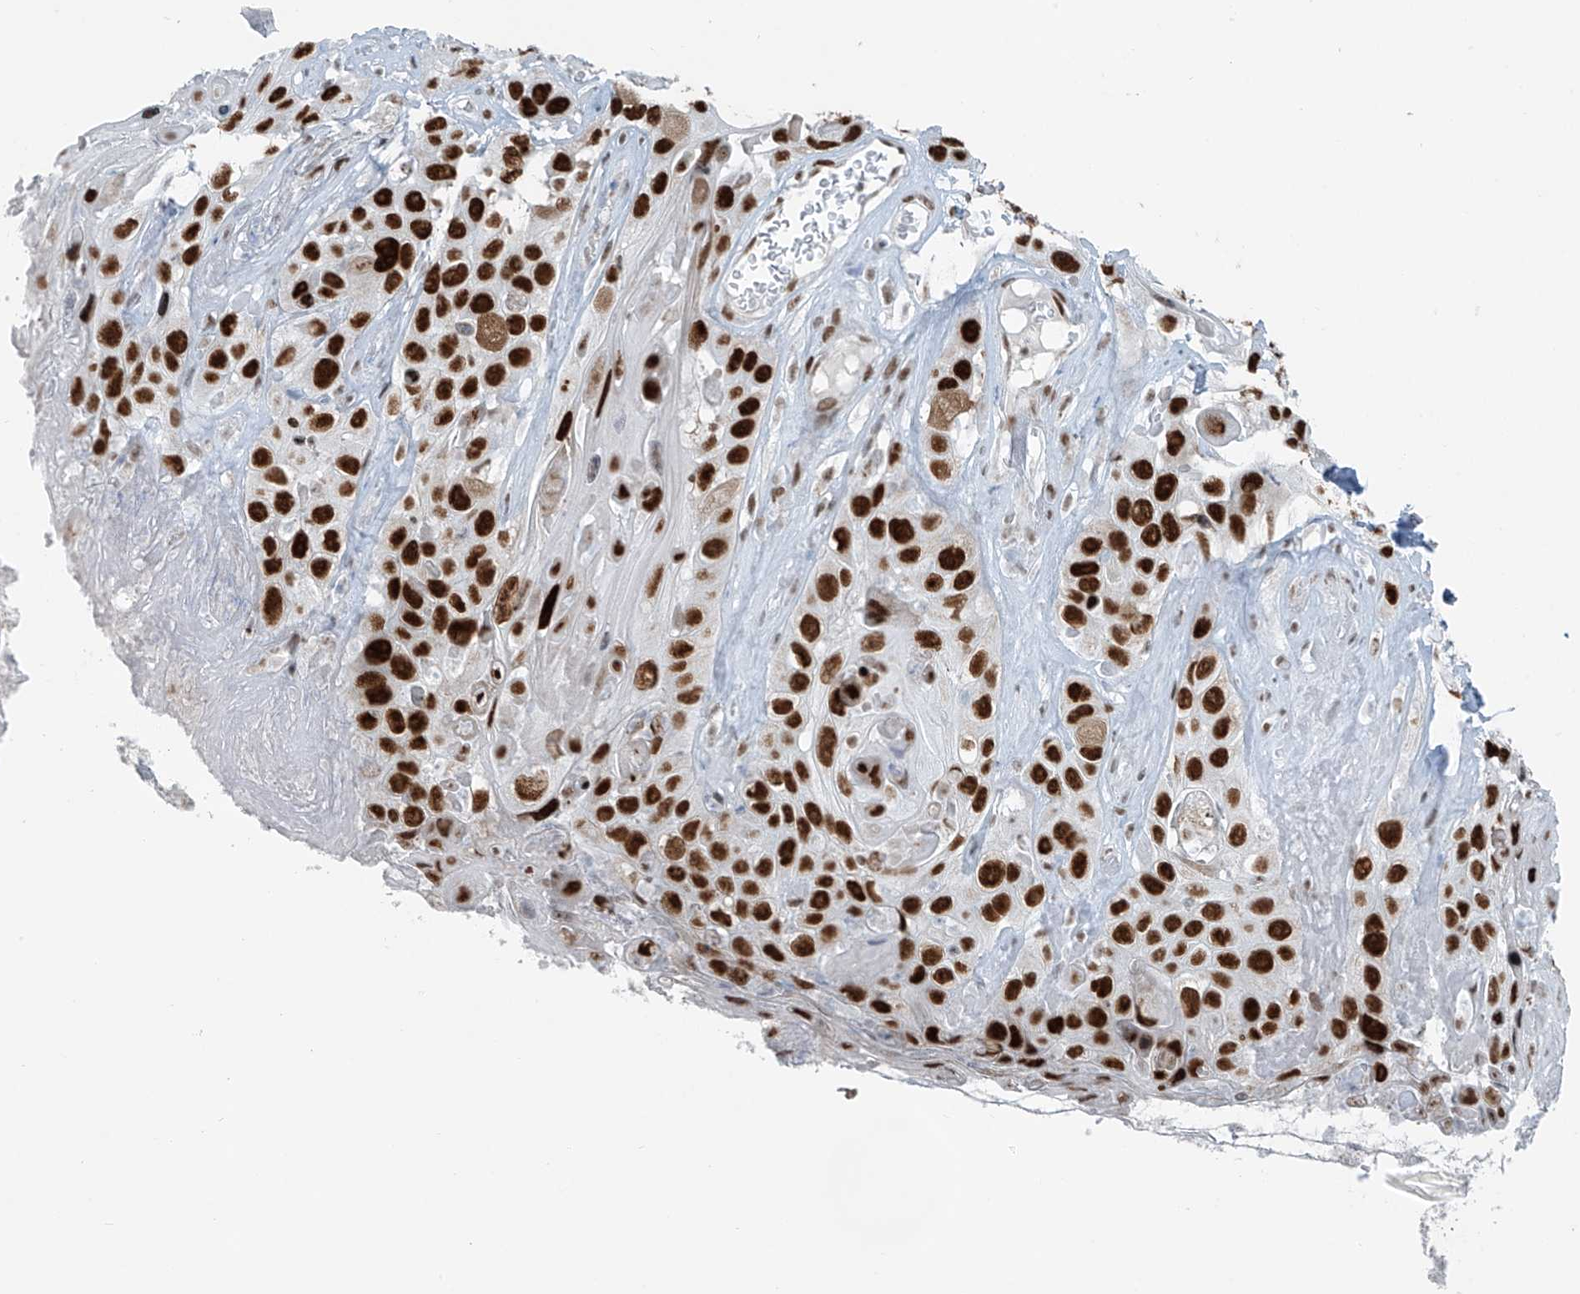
{"staining": {"intensity": "strong", "quantity": ">75%", "location": "nuclear"}, "tissue": "skin cancer", "cell_type": "Tumor cells", "image_type": "cancer", "snomed": [{"axis": "morphology", "description": "Squamous cell carcinoma, NOS"}, {"axis": "topography", "description": "Skin"}], "caption": "IHC of human skin cancer reveals high levels of strong nuclear staining in about >75% of tumor cells.", "gene": "WRNIP1", "patient": {"sex": "male", "age": 55}}